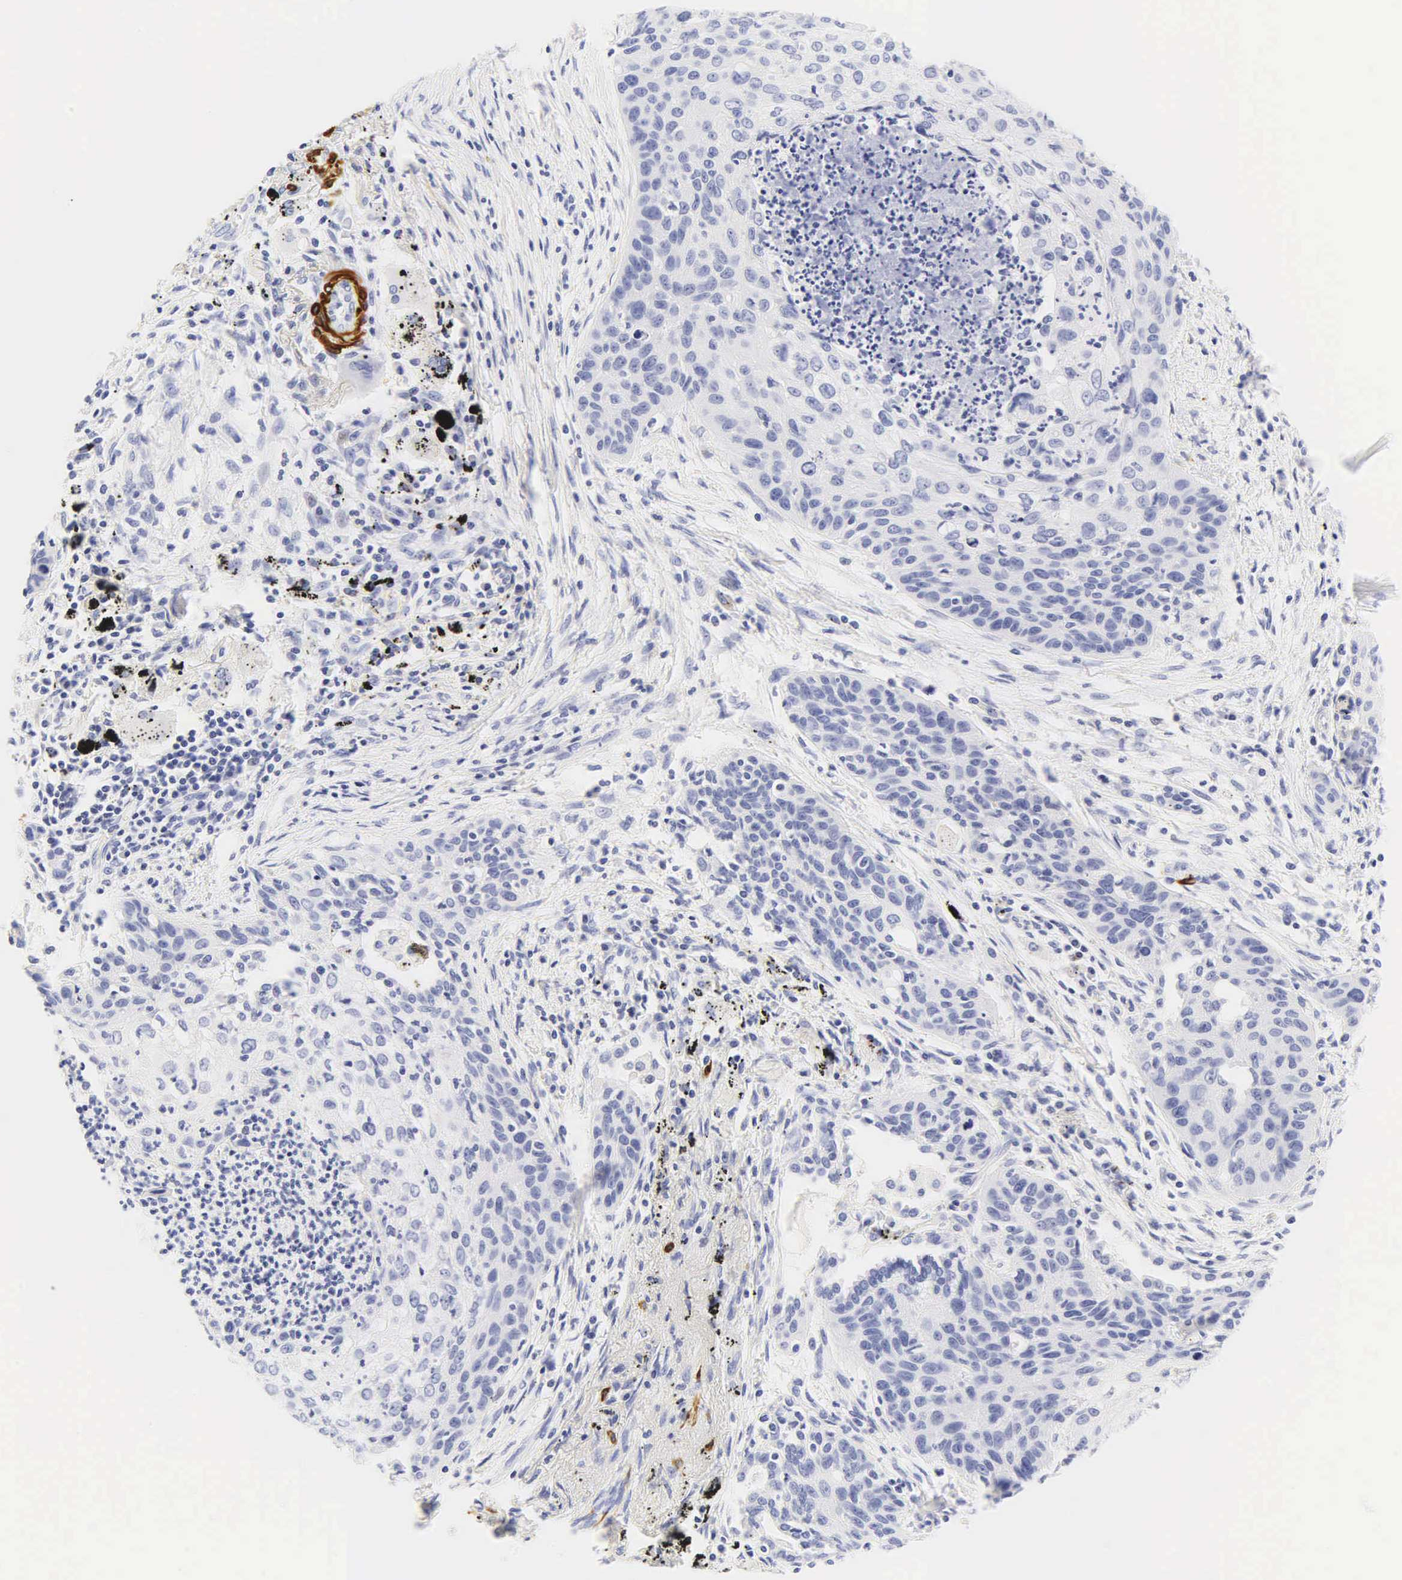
{"staining": {"intensity": "negative", "quantity": "none", "location": "none"}, "tissue": "lung cancer", "cell_type": "Tumor cells", "image_type": "cancer", "snomed": [{"axis": "morphology", "description": "Squamous cell carcinoma, NOS"}, {"axis": "topography", "description": "Lung"}], "caption": "Human squamous cell carcinoma (lung) stained for a protein using IHC reveals no expression in tumor cells.", "gene": "DES", "patient": {"sex": "male", "age": 71}}